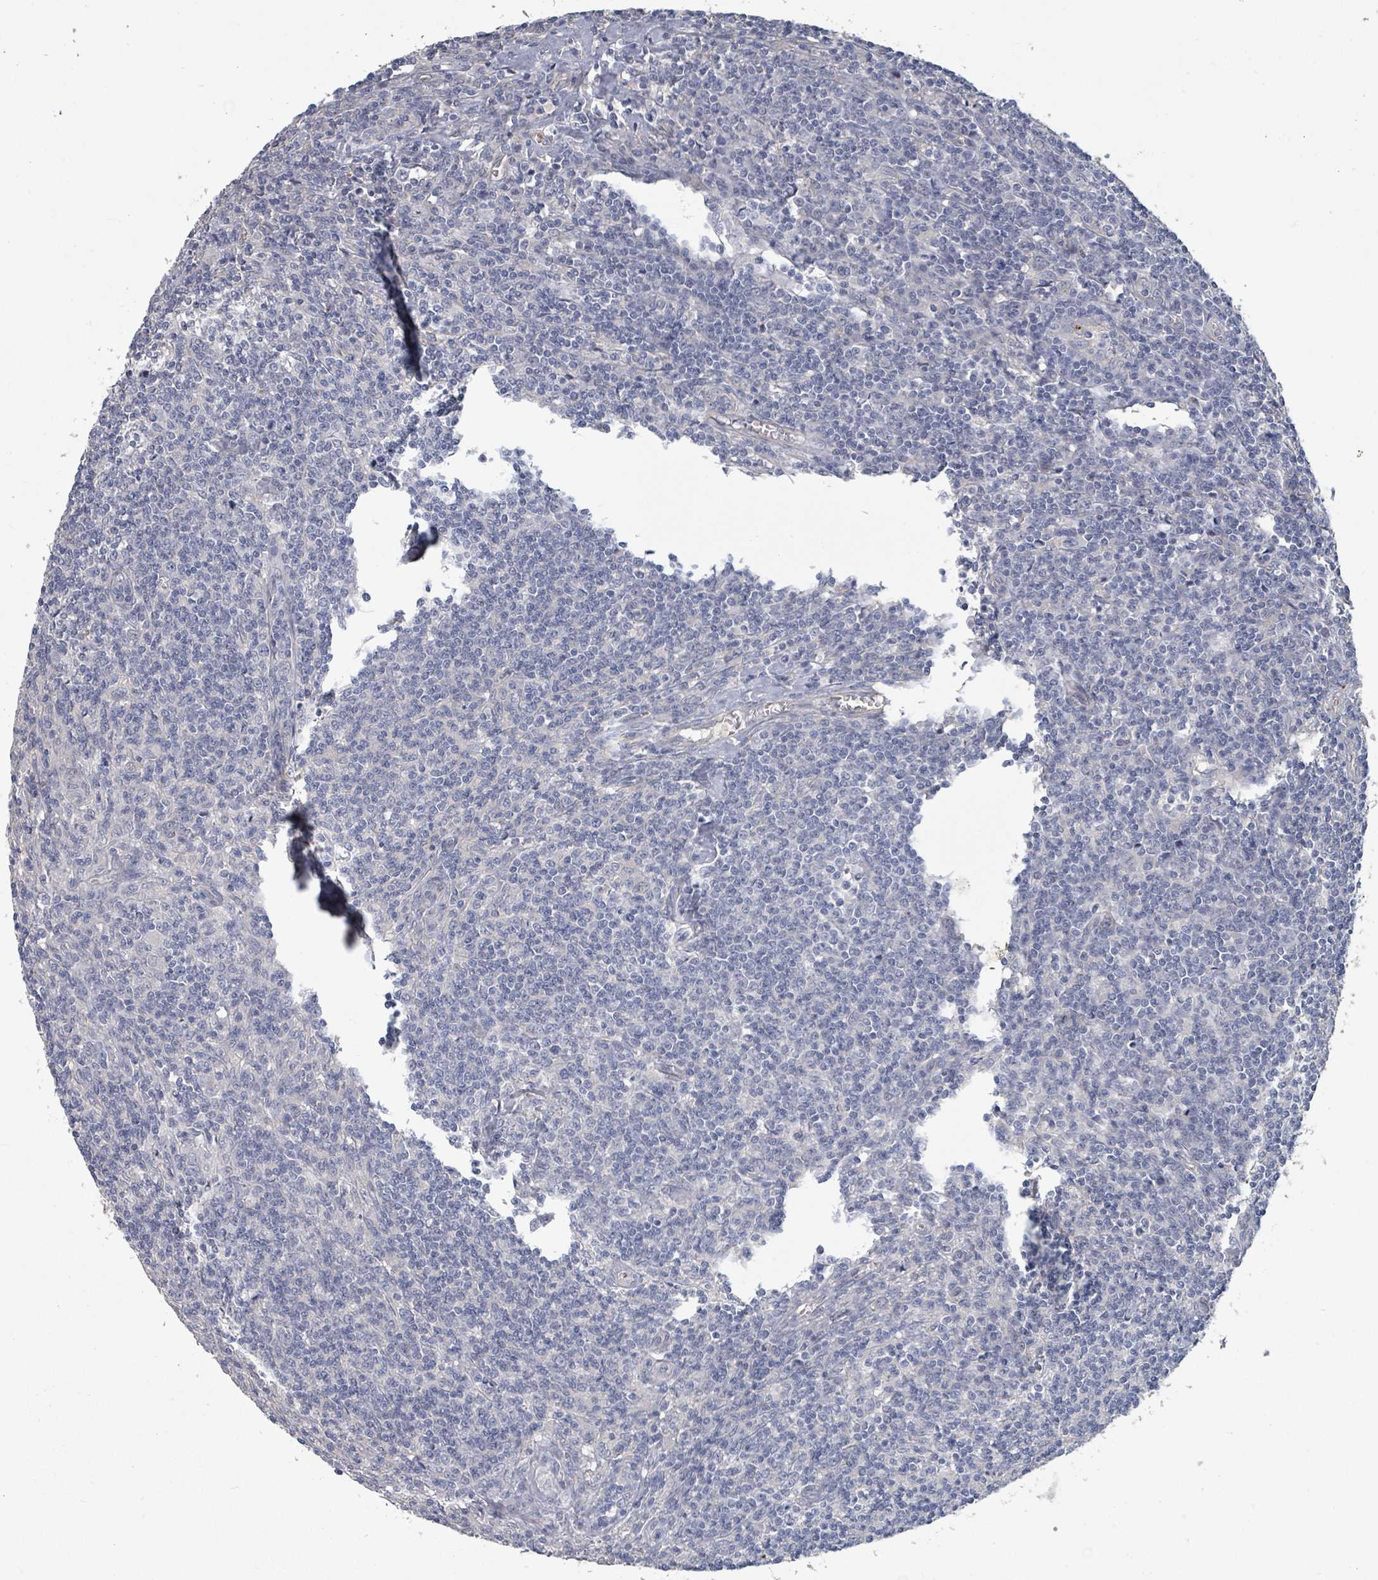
{"staining": {"intensity": "negative", "quantity": "none", "location": "none"}, "tissue": "lymphoma", "cell_type": "Tumor cells", "image_type": "cancer", "snomed": [{"axis": "morphology", "description": "Hodgkin's disease, NOS"}, {"axis": "topography", "description": "Lymph node"}], "caption": "Lymphoma was stained to show a protein in brown. There is no significant staining in tumor cells. (Immunohistochemistry (ihc), brightfield microscopy, high magnification).", "gene": "PLAUR", "patient": {"sex": "male", "age": 83}}